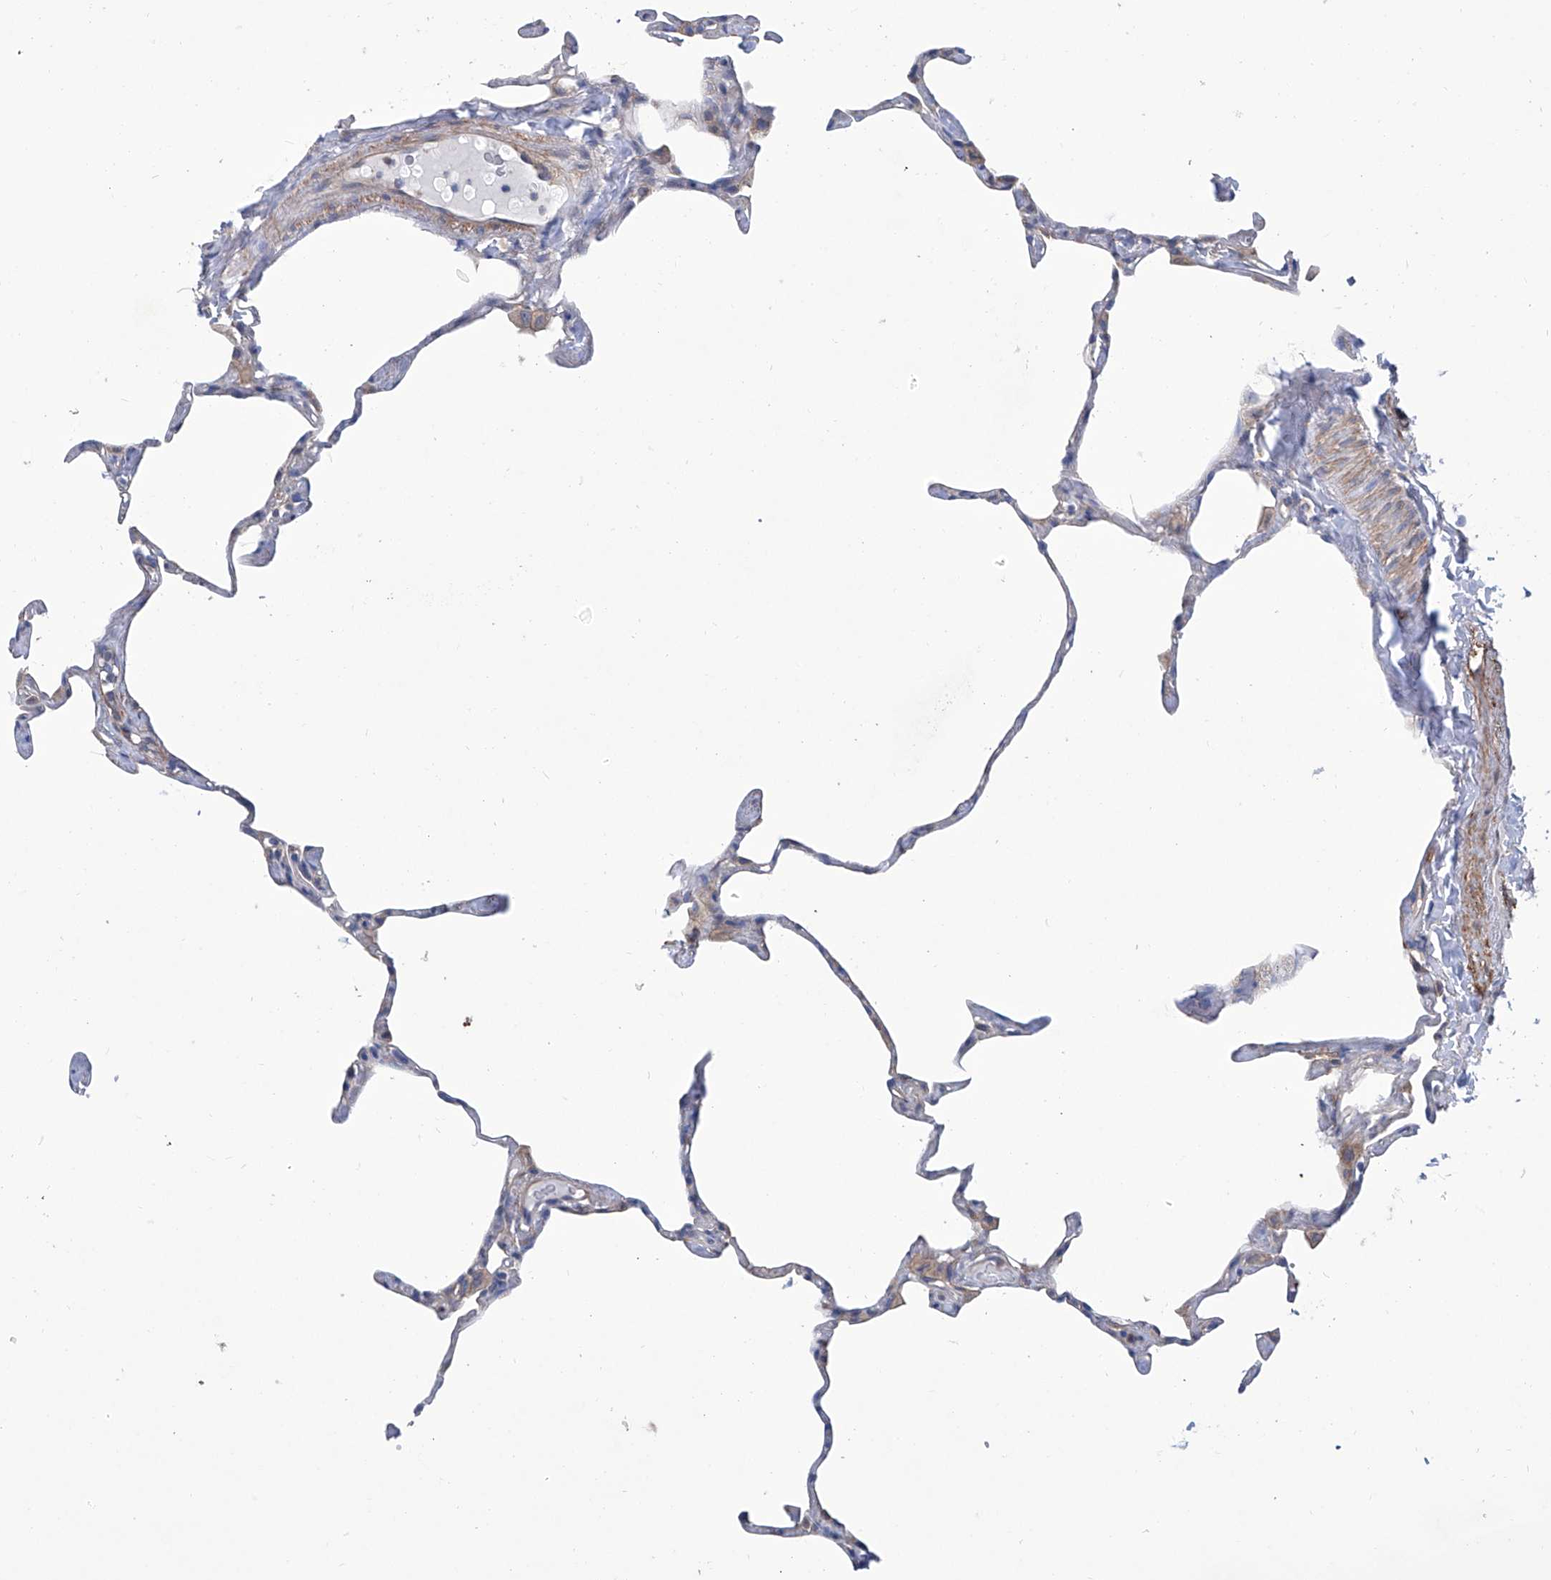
{"staining": {"intensity": "negative", "quantity": "none", "location": "none"}, "tissue": "lung", "cell_type": "Alveolar cells", "image_type": "normal", "snomed": [{"axis": "morphology", "description": "Normal tissue, NOS"}, {"axis": "topography", "description": "Lung"}], "caption": "Immunohistochemistry of unremarkable human lung shows no positivity in alveolar cells.", "gene": "SMS", "patient": {"sex": "male", "age": 65}}